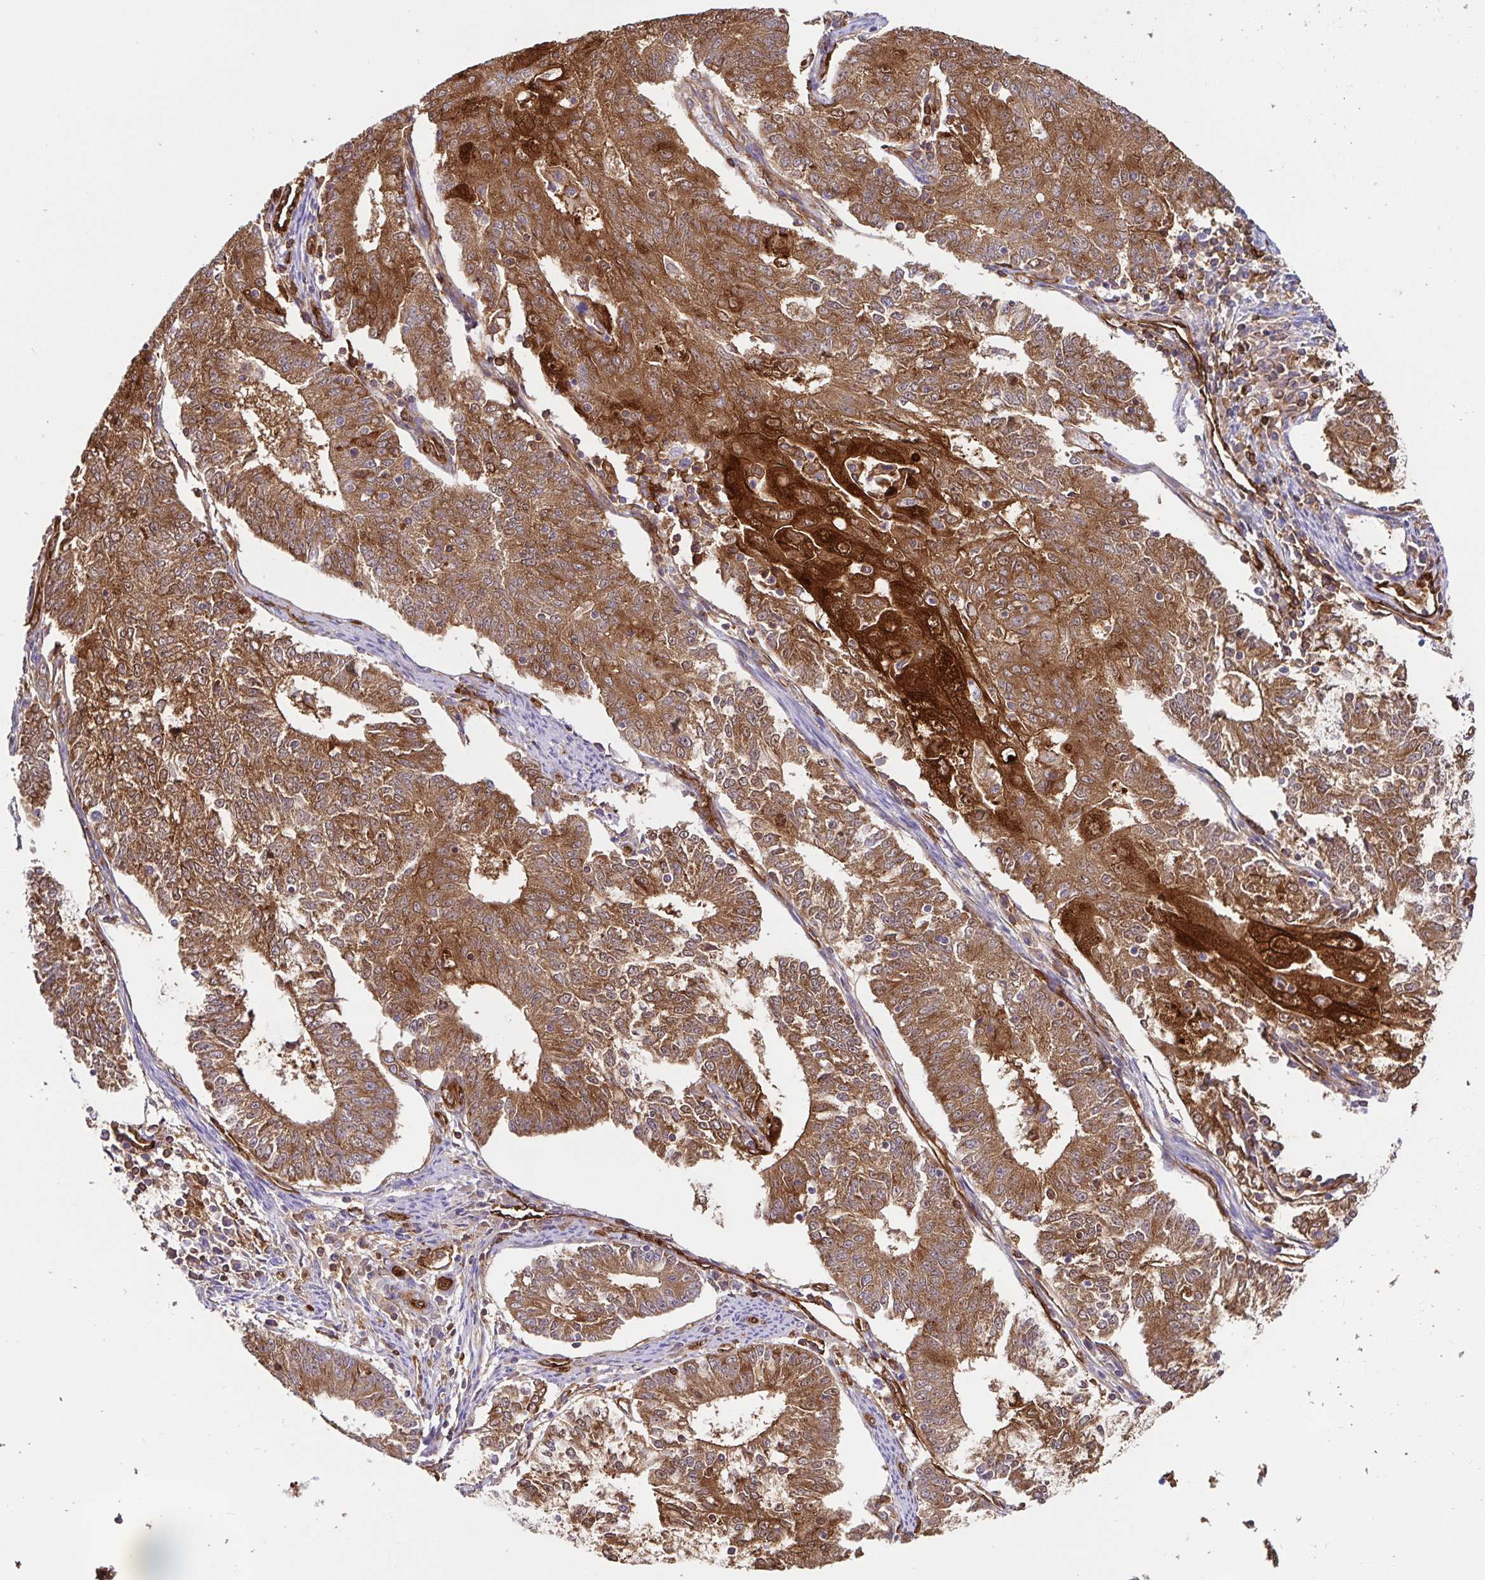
{"staining": {"intensity": "moderate", "quantity": ">75%", "location": "cytoplasmic/membranous"}, "tissue": "endometrial cancer", "cell_type": "Tumor cells", "image_type": "cancer", "snomed": [{"axis": "morphology", "description": "Adenocarcinoma, NOS"}, {"axis": "topography", "description": "Endometrium"}], "caption": "Tumor cells demonstrate moderate cytoplasmic/membranous positivity in approximately >75% of cells in endometrial adenocarcinoma.", "gene": "ANXA2", "patient": {"sex": "female", "age": 56}}